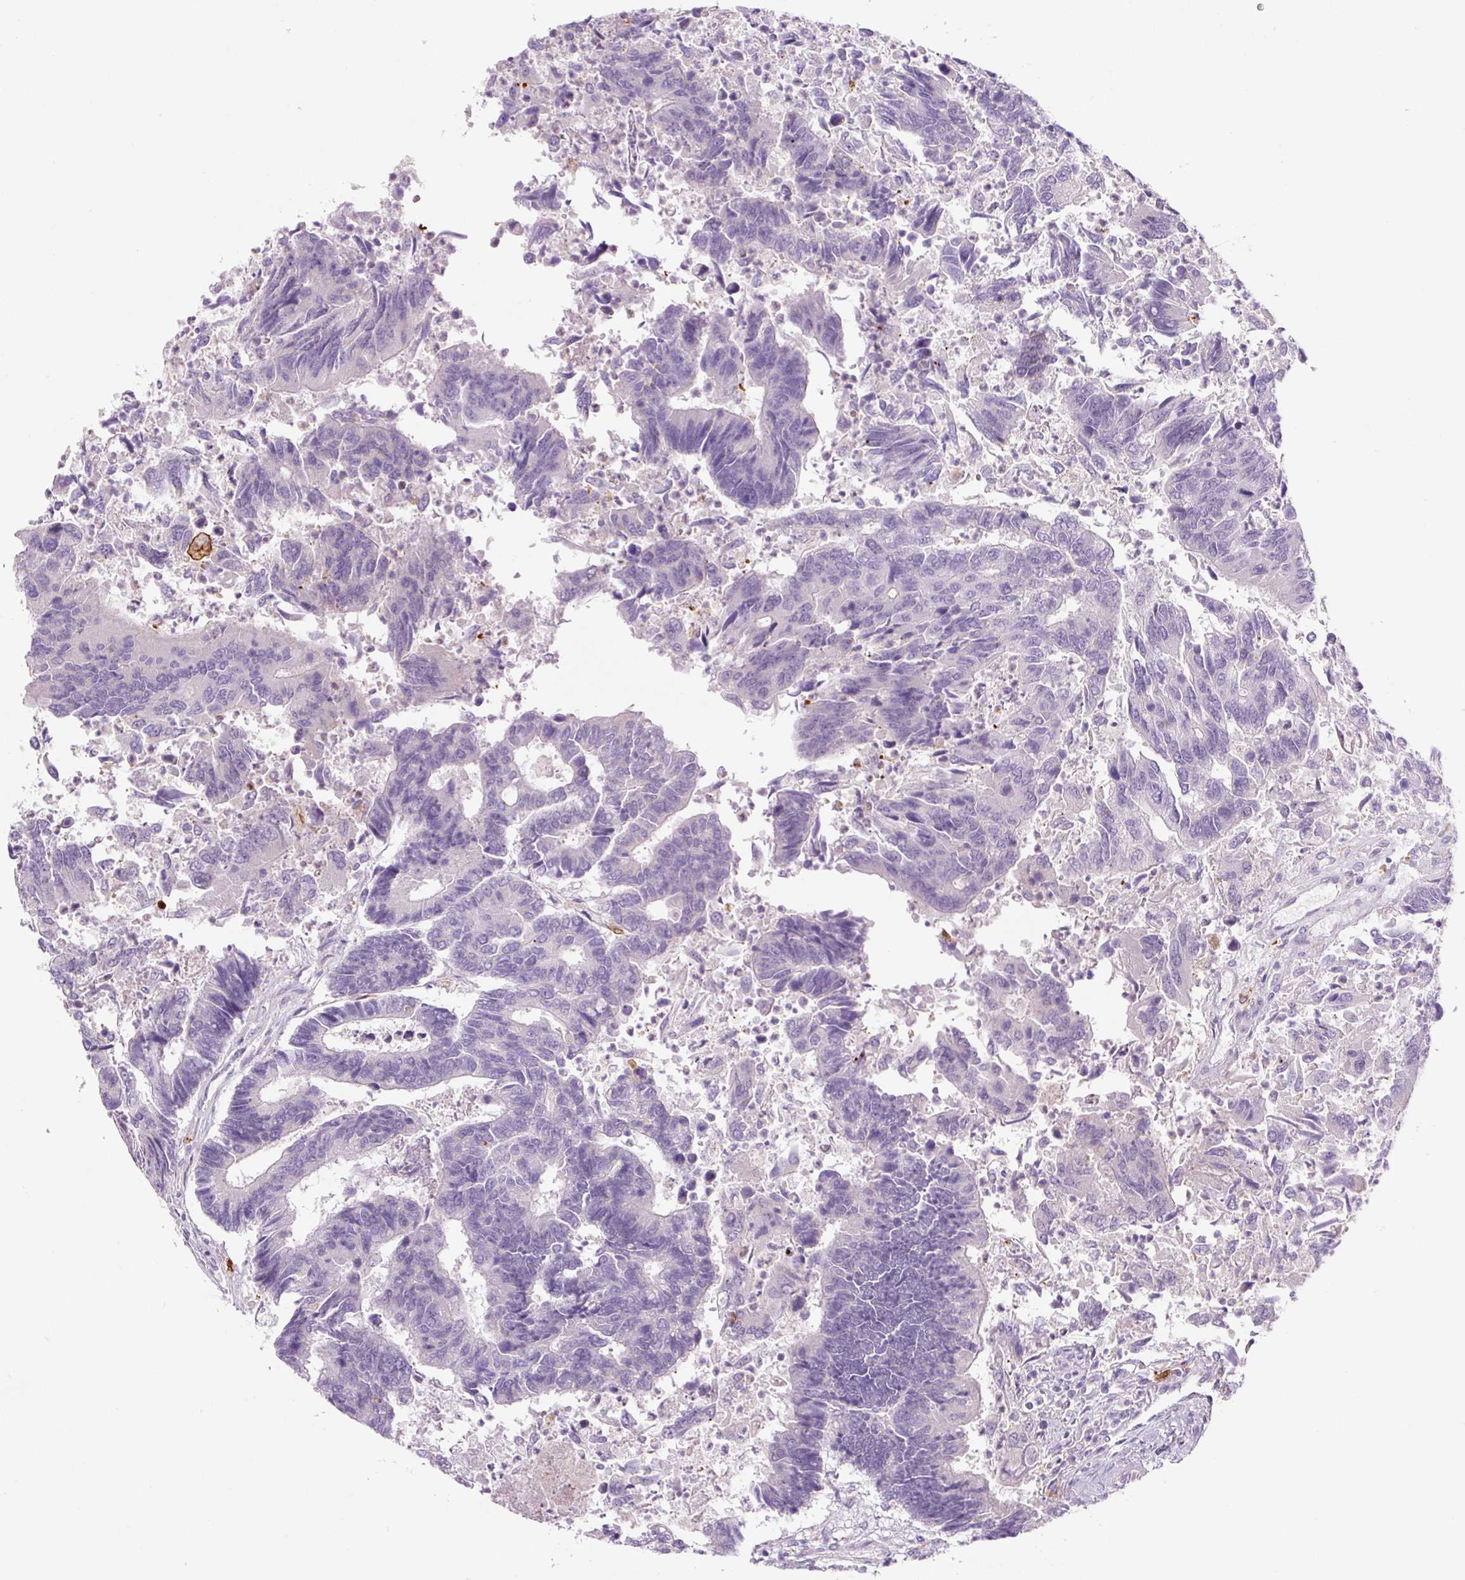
{"staining": {"intensity": "negative", "quantity": "none", "location": "none"}, "tissue": "colorectal cancer", "cell_type": "Tumor cells", "image_type": "cancer", "snomed": [{"axis": "morphology", "description": "Adenocarcinoma, NOS"}, {"axis": "topography", "description": "Colon"}], "caption": "Tumor cells show no significant protein positivity in adenocarcinoma (colorectal). The staining was performed using DAB to visualize the protein expression in brown, while the nuclei were stained in blue with hematoxylin (Magnification: 20x).", "gene": "FUT10", "patient": {"sex": "female", "age": 67}}